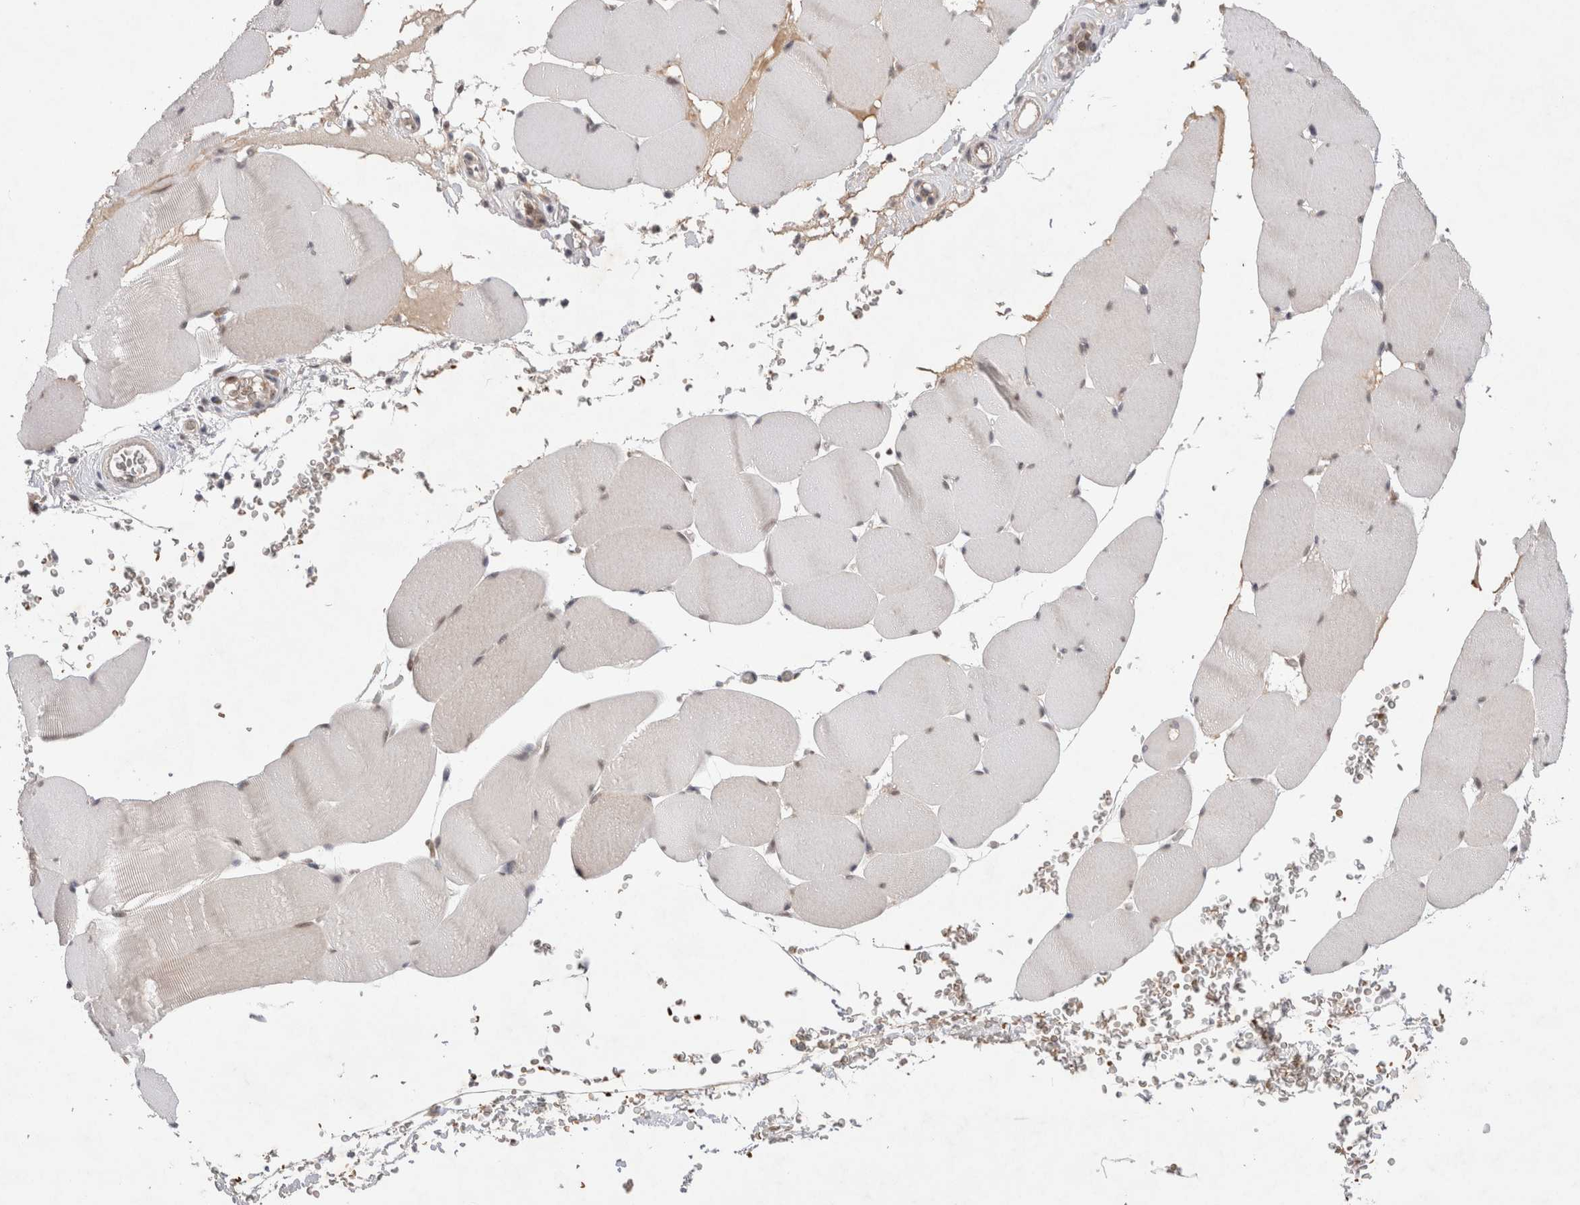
{"staining": {"intensity": "weak", "quantity": "<25%", "location": "nuclear"}, "tissue": "skeletal muscle", "cell_type": "Myocytes", "image_type": "normal", "snomed": [{"axis": "morphology", "description": "Normal tissue, NOS"}, {"axis": "topography", "description": "Skeletal muscle"}], "caption": "DAB (3,3'-diaminobenzidine) immunohistochemical staining of benign skeletal muscle reveals no significant positivity in myocytes. (DAB (3,3'-diaminobenzidine) IHC, high magnification).", "gene": "EIF3E", "patient": {"sex": "male", "age": 62}}